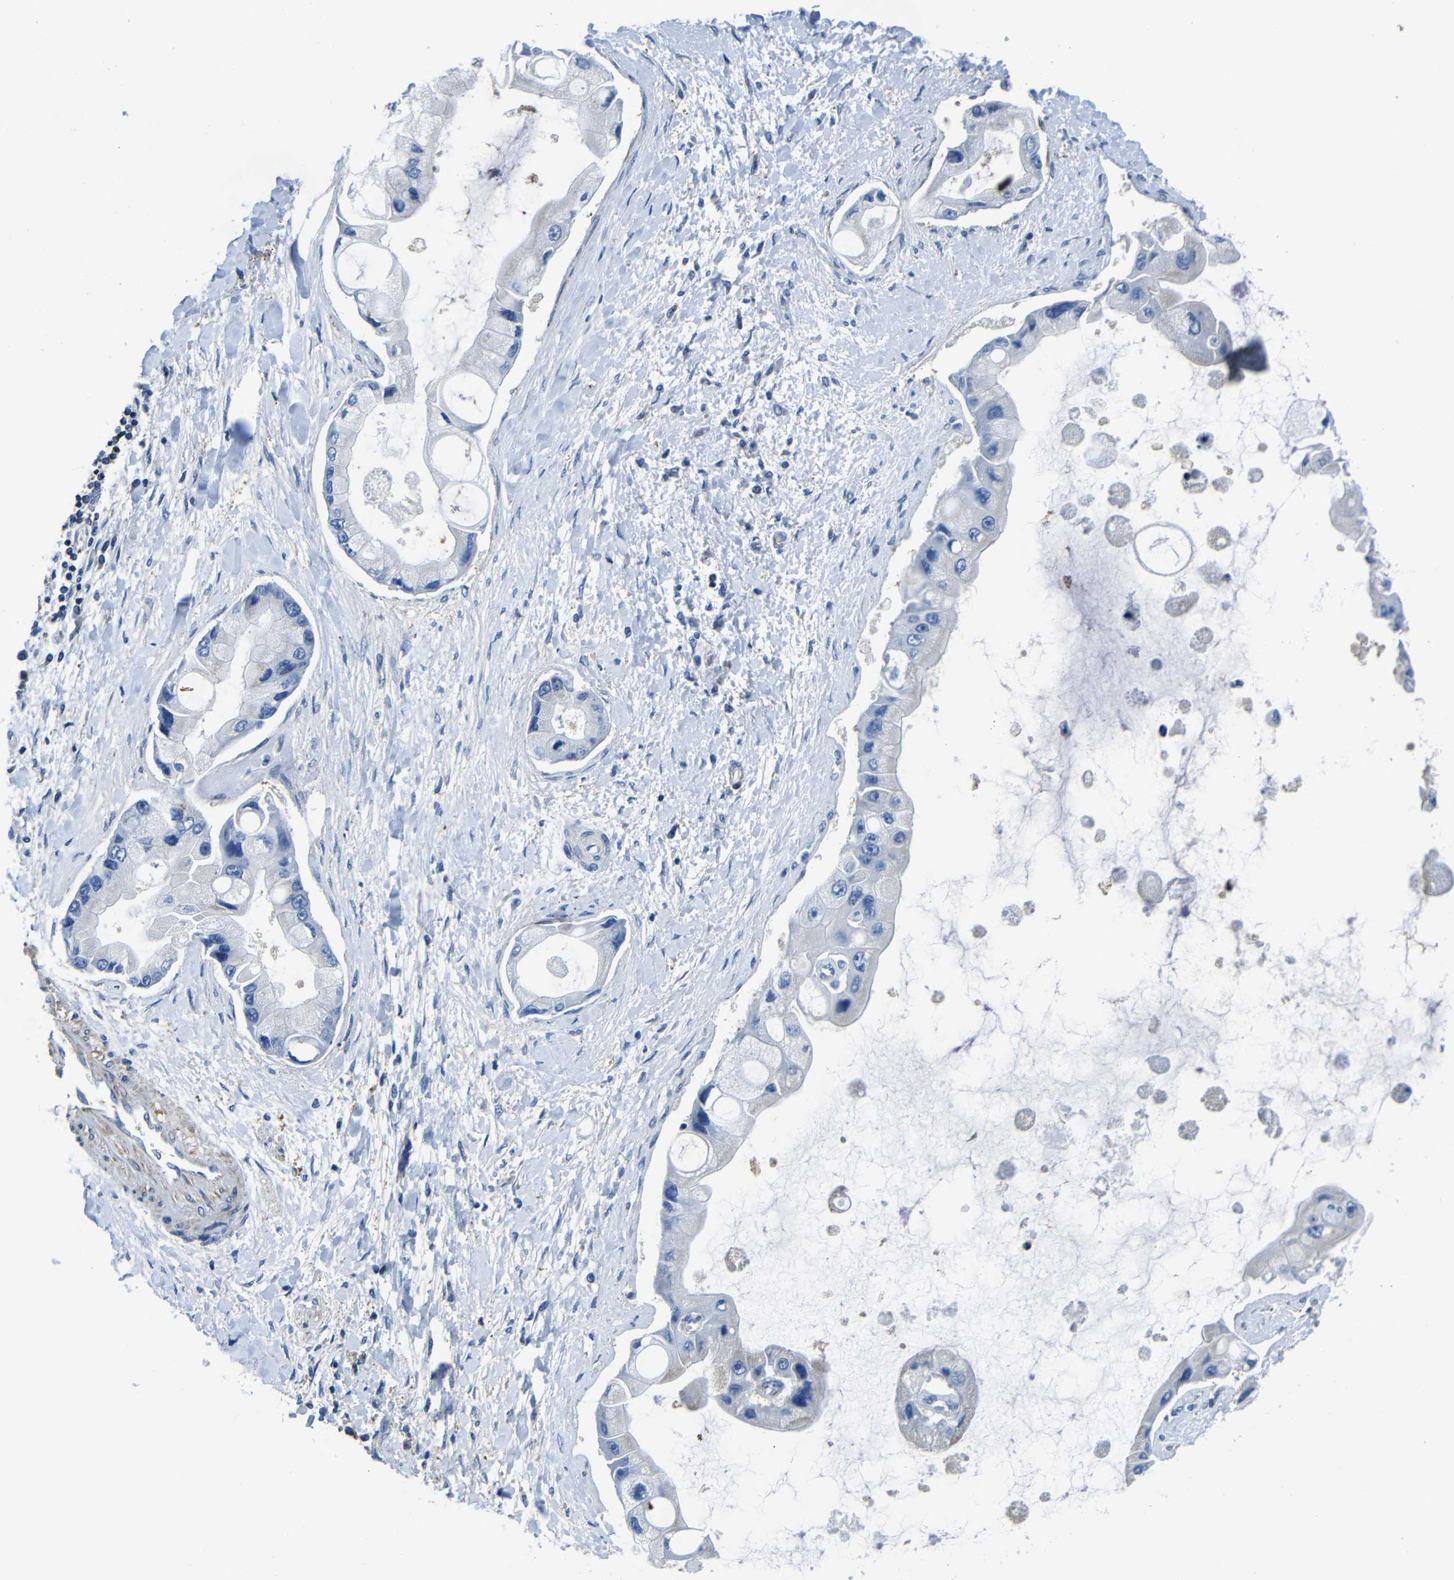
{"staining": {"intensity": "negative", "quantity": "none", "location": "none"}, "tissue": "liver cancer", "cell_type": "Tumor cells", "image_type": "cancer", "snomed": [{"axis": "morphology", "description": "Cholangiocarcinoma"}, {"axis": "topography", "description": "Liver"}], "caption": "Immunohistochemistry (IHC) histopathology image of neoplastic tissue: cholangiocarcinoma (liver) stained with DAB demonstrates no significant protein expression in tumor cells.", "gene": "GDI1", "patient": {"sex": "male", "age": 50}}